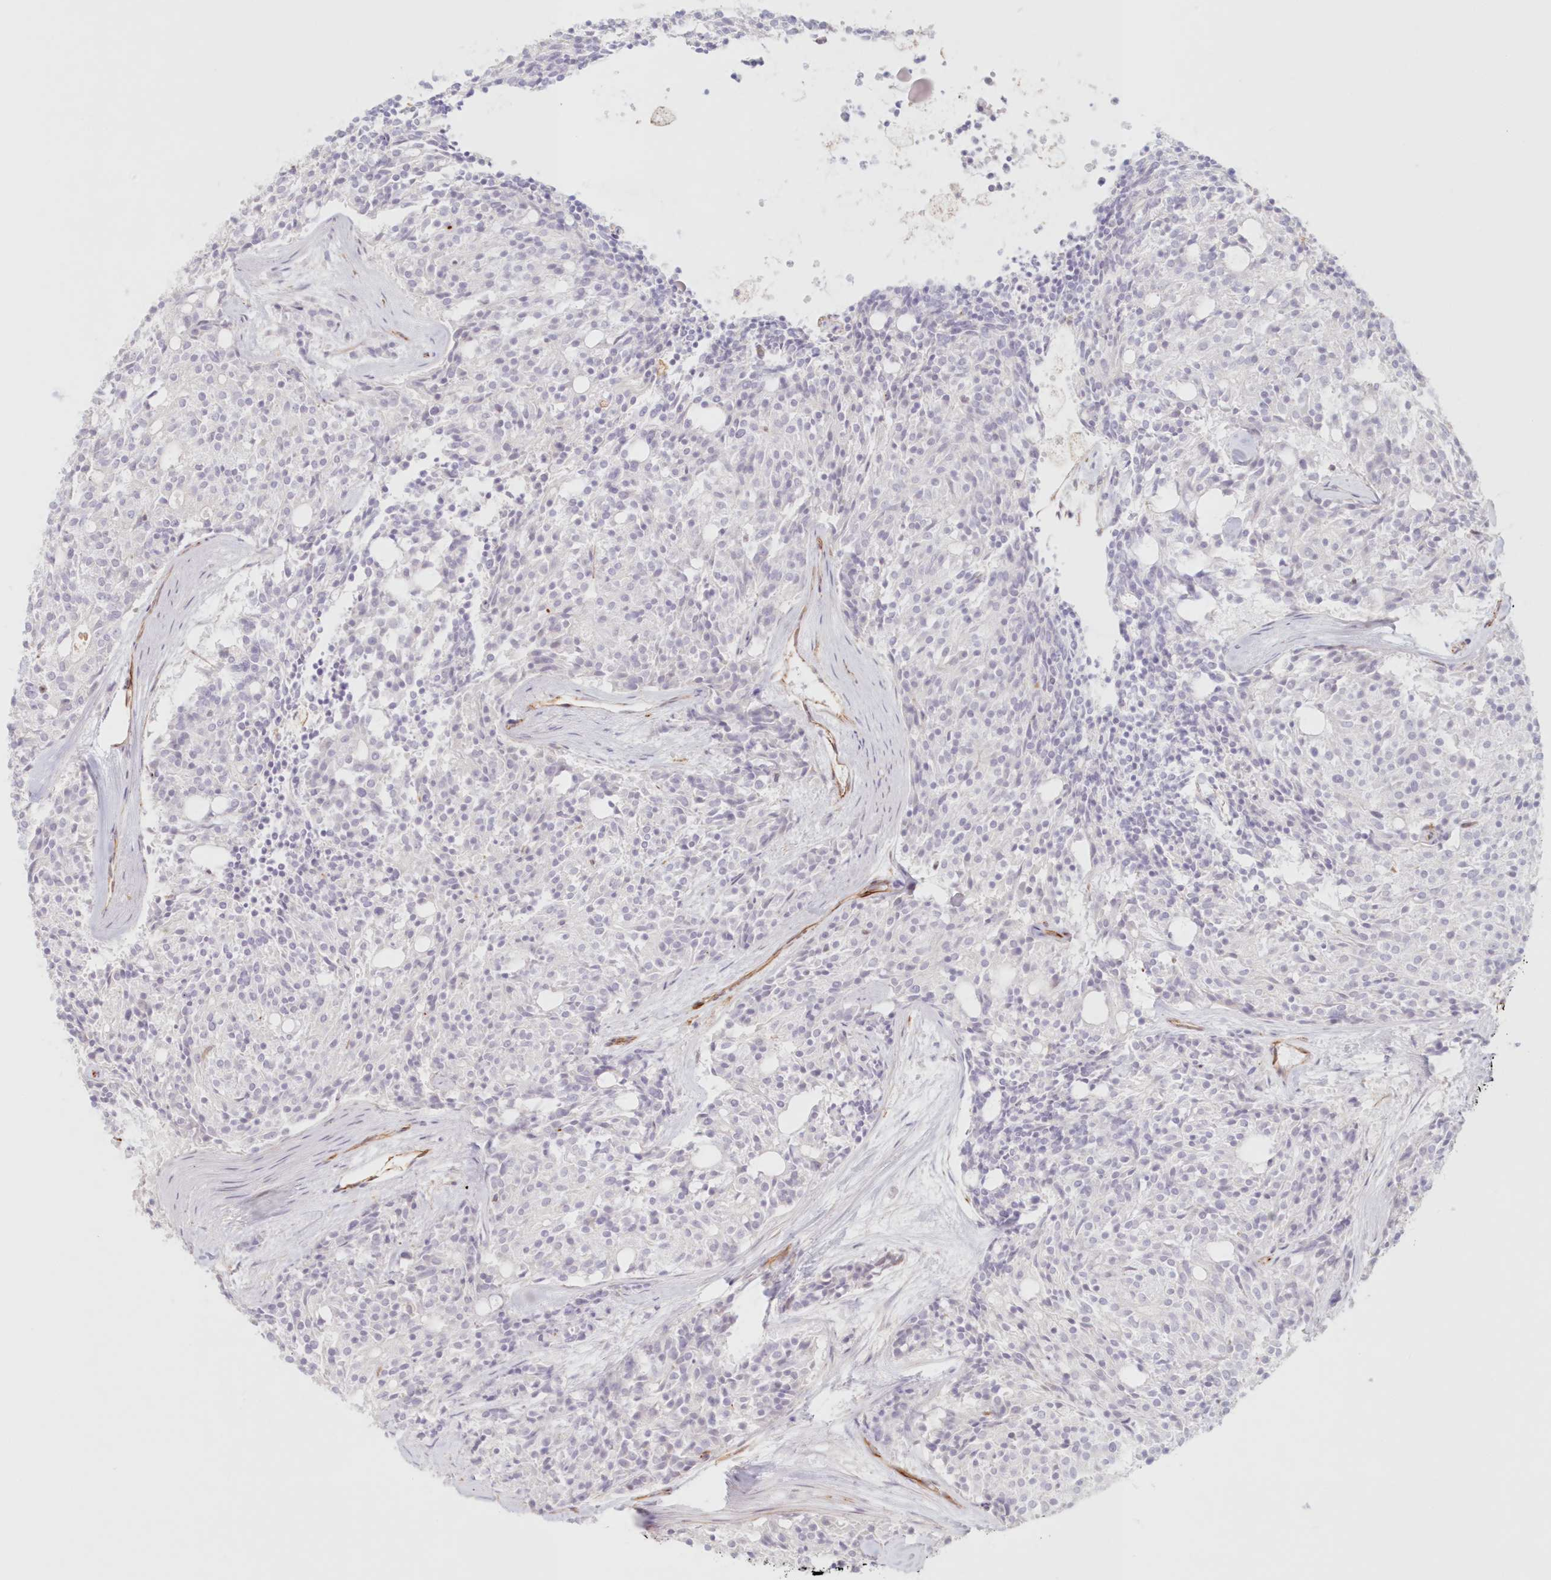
{"staining": {"intensity": "negative", "quantity": "none", "location": "none"}, "tissue": "carcinoid", "cell_type": "Tumor cells", "image_type": "cancer", "snomed": [{"axis": "morphology", "description": "Carcinoid, malignant, NOS"}, {"axis": "topography", "description": "Pancreas"}], "caption": "This is a micrograph of immunohistochemistry staining of carcinoid, which shows no expression in tumor cells.", "gene": "DMRTB1", "patient": {"sex": "female", "age": 54}}